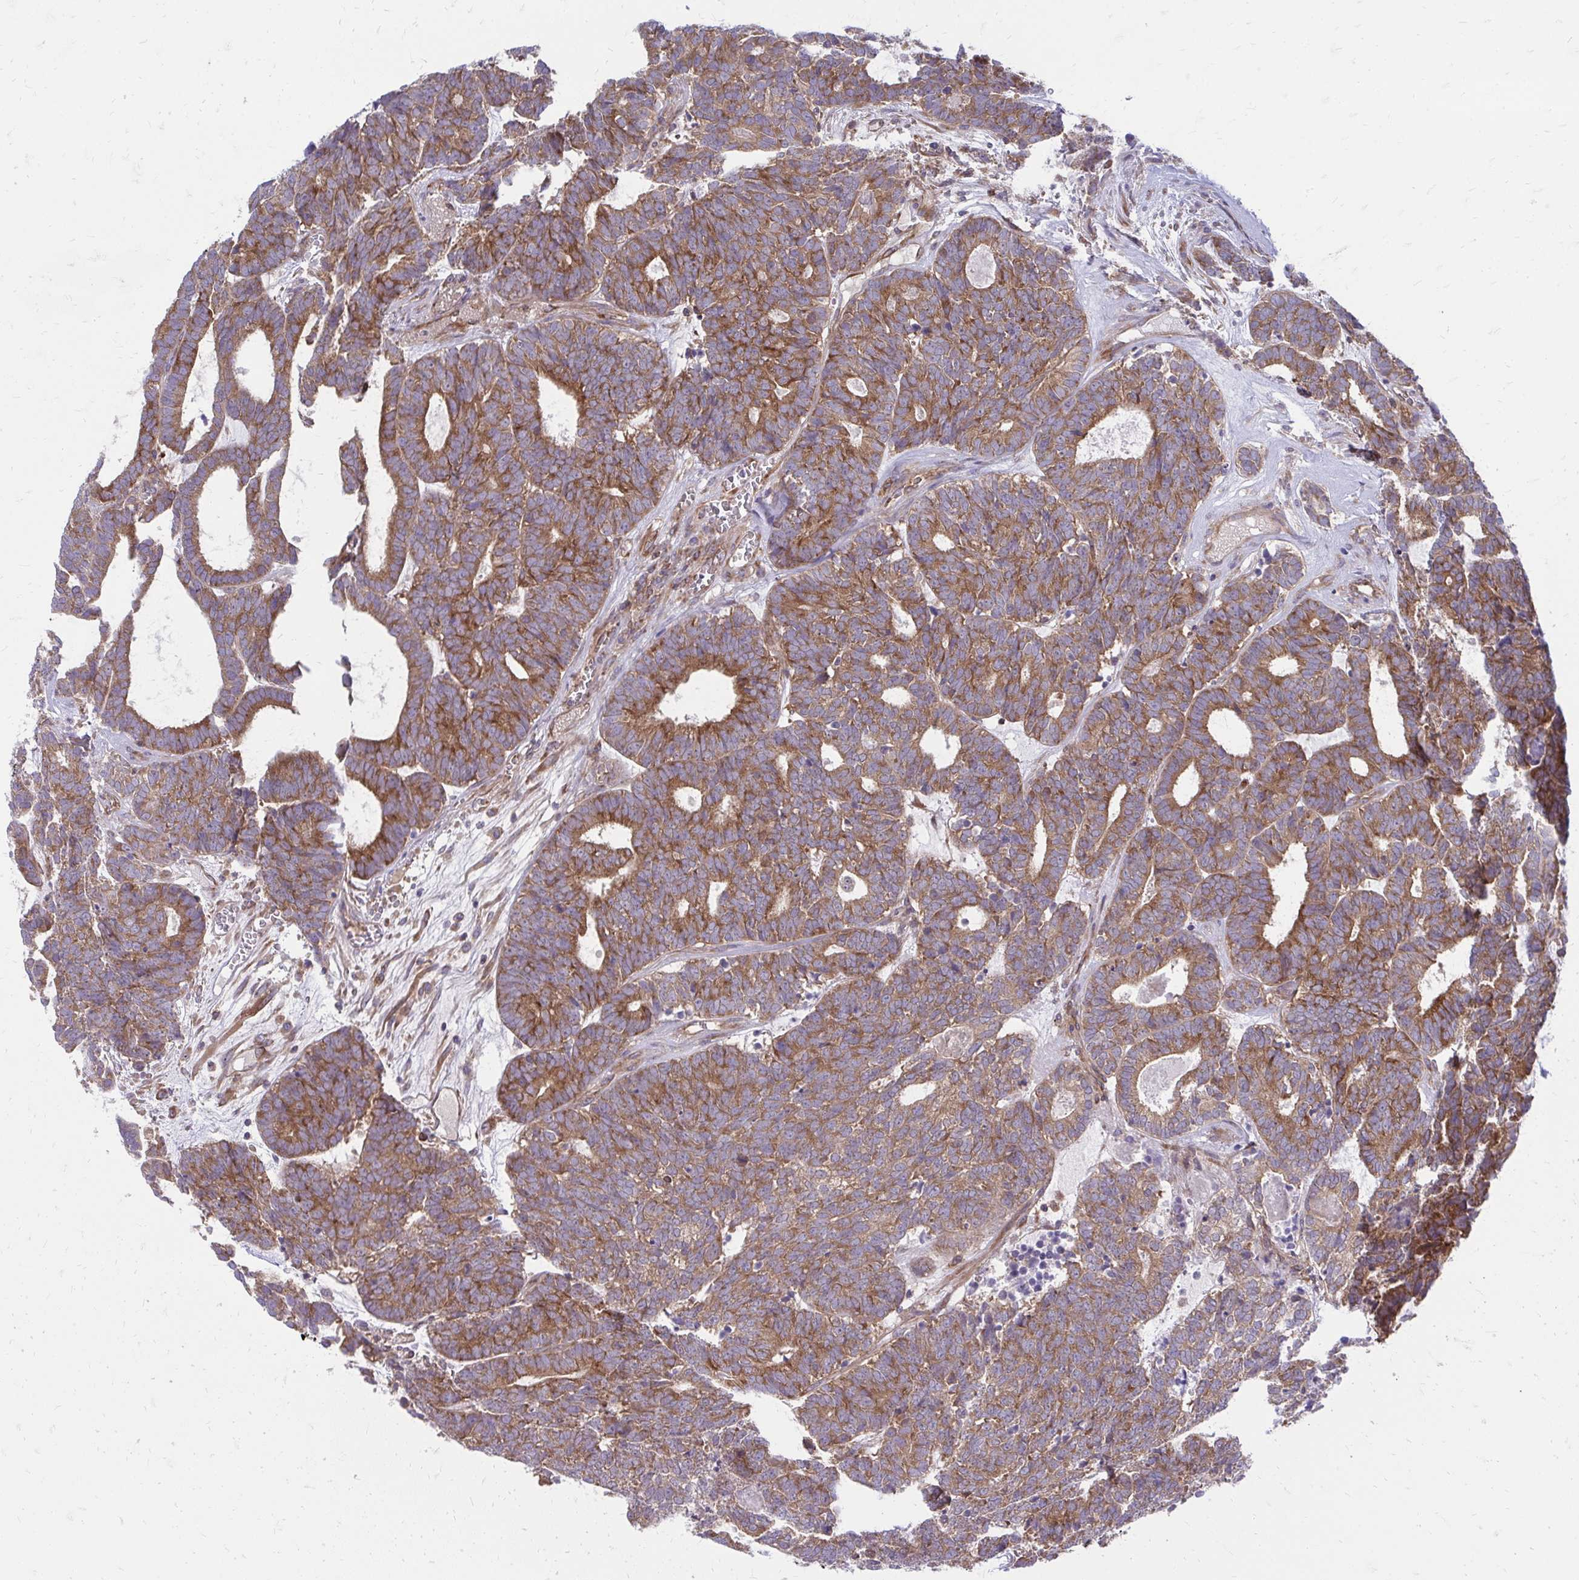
{"staining": {"intensity": "strong", "quantity": ">75%", "location": "cytoplasmic/membranous"}, "tissue": "head and neck cancer", "cell_type": "Tumor cells", "image_type": "cancer", "snomed": [{"axis": "morphology", "description": "Adenocarcinoma, NOS"}, {"axis": "topography", "description": "Head-Neck"}], "caption": "The immunohistochemical stain labels strong cytoplasmic/membranous expression in tumor cells of head and neck adenocarcinoma tissue.", "gene": "ASAP1", "patient": {"sex": "female", "age": 81}}